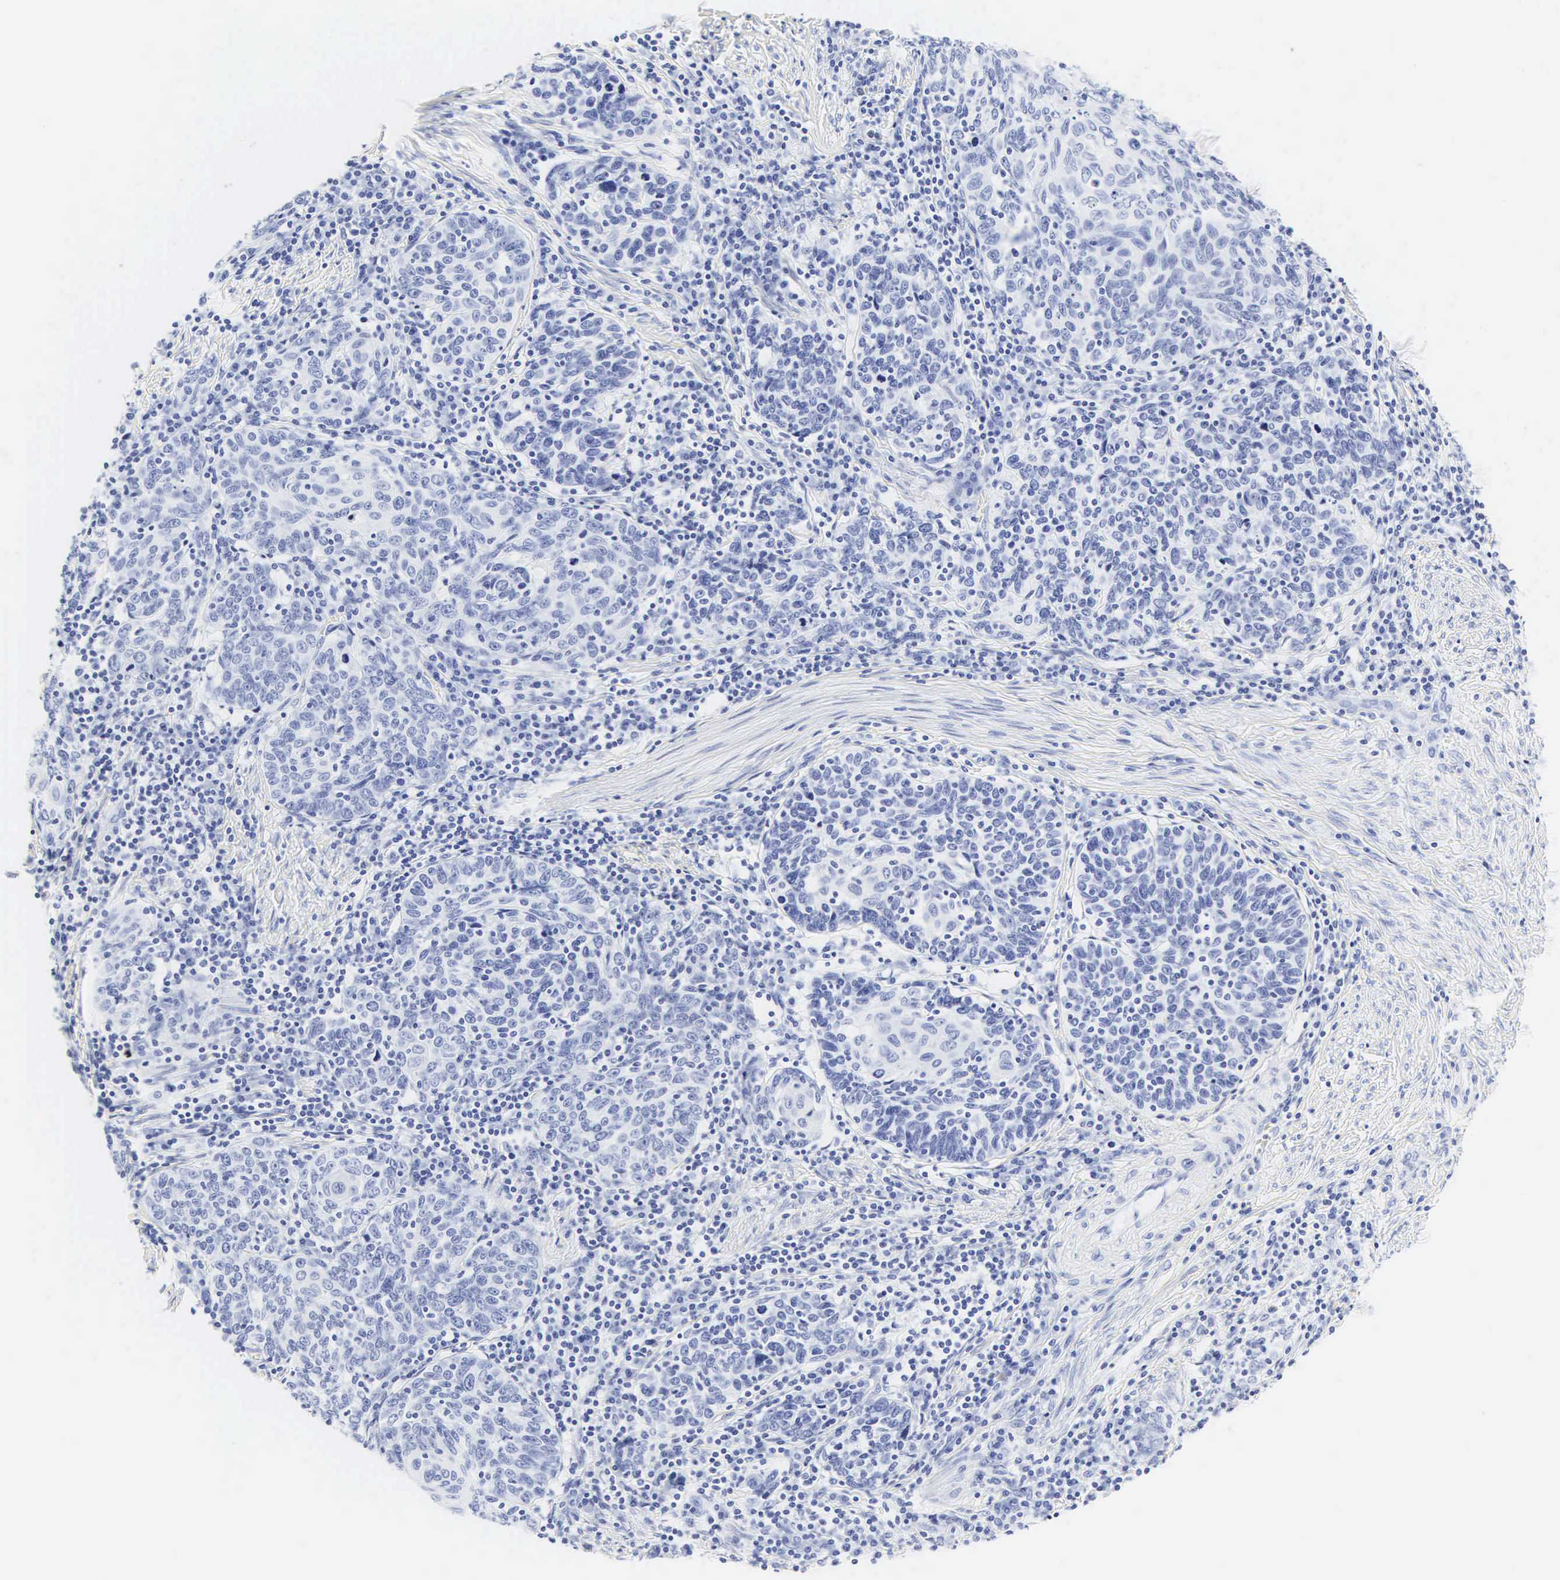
{"staining": {"intensity": "negative", "quantity": "none", "location": "none"}, "tissue": "cervical cancer", "cell_type": "Tumor cells", "image_type": "cancer", "snomed": [{"axis": "morphology", "description": "Squamous cell carcinoma, NOS"}, {"axis": "topography", "description": "Cervix"}], "caption": "Immunohistochemistry image of human cervical squamous cell carcinoma stained for a protein (brown), which displays no positivity in tumor cells.", "gene": "CGB3", "patient": {"sex": "female", "age": 41}}